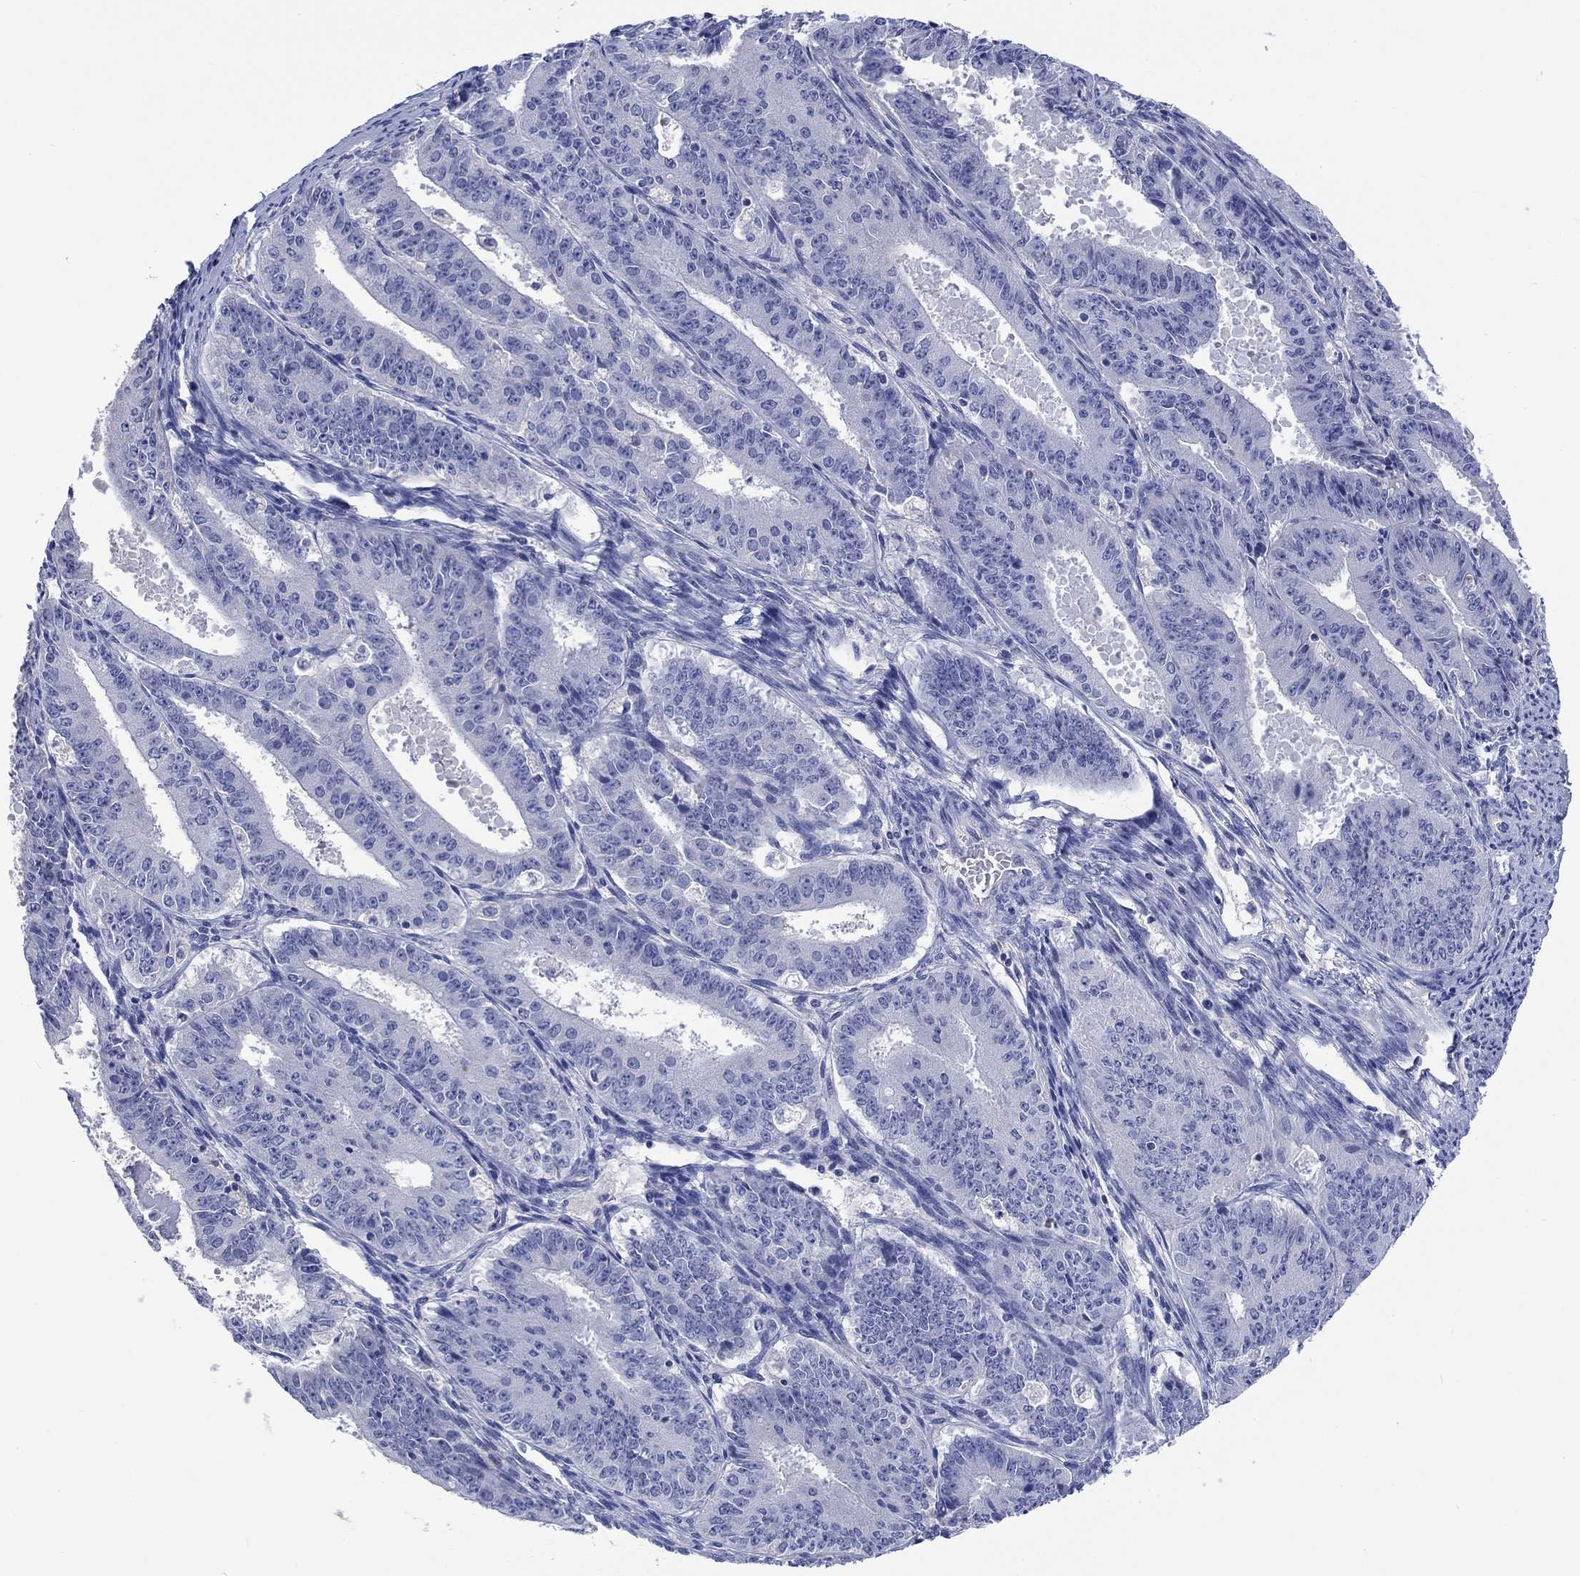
{"staining": {"intensity": "negative", "quantity": "none", "location": "none"}, "tissue": "ovarian cancer", "cell_type": "Tumor cells", "image_type": "cancer", "snomed": [{"axis": "morphology", "description": "Carcinoma, endometroid"}, {"axis": "topography", "description": "Ovary"}], "caption": "Immunohistochemical staining of human ovarian cancer exhibits no significant staining in tumor cells.", "gene": "TOMM20L", "patient": {"sex": "female", "age": 42}}